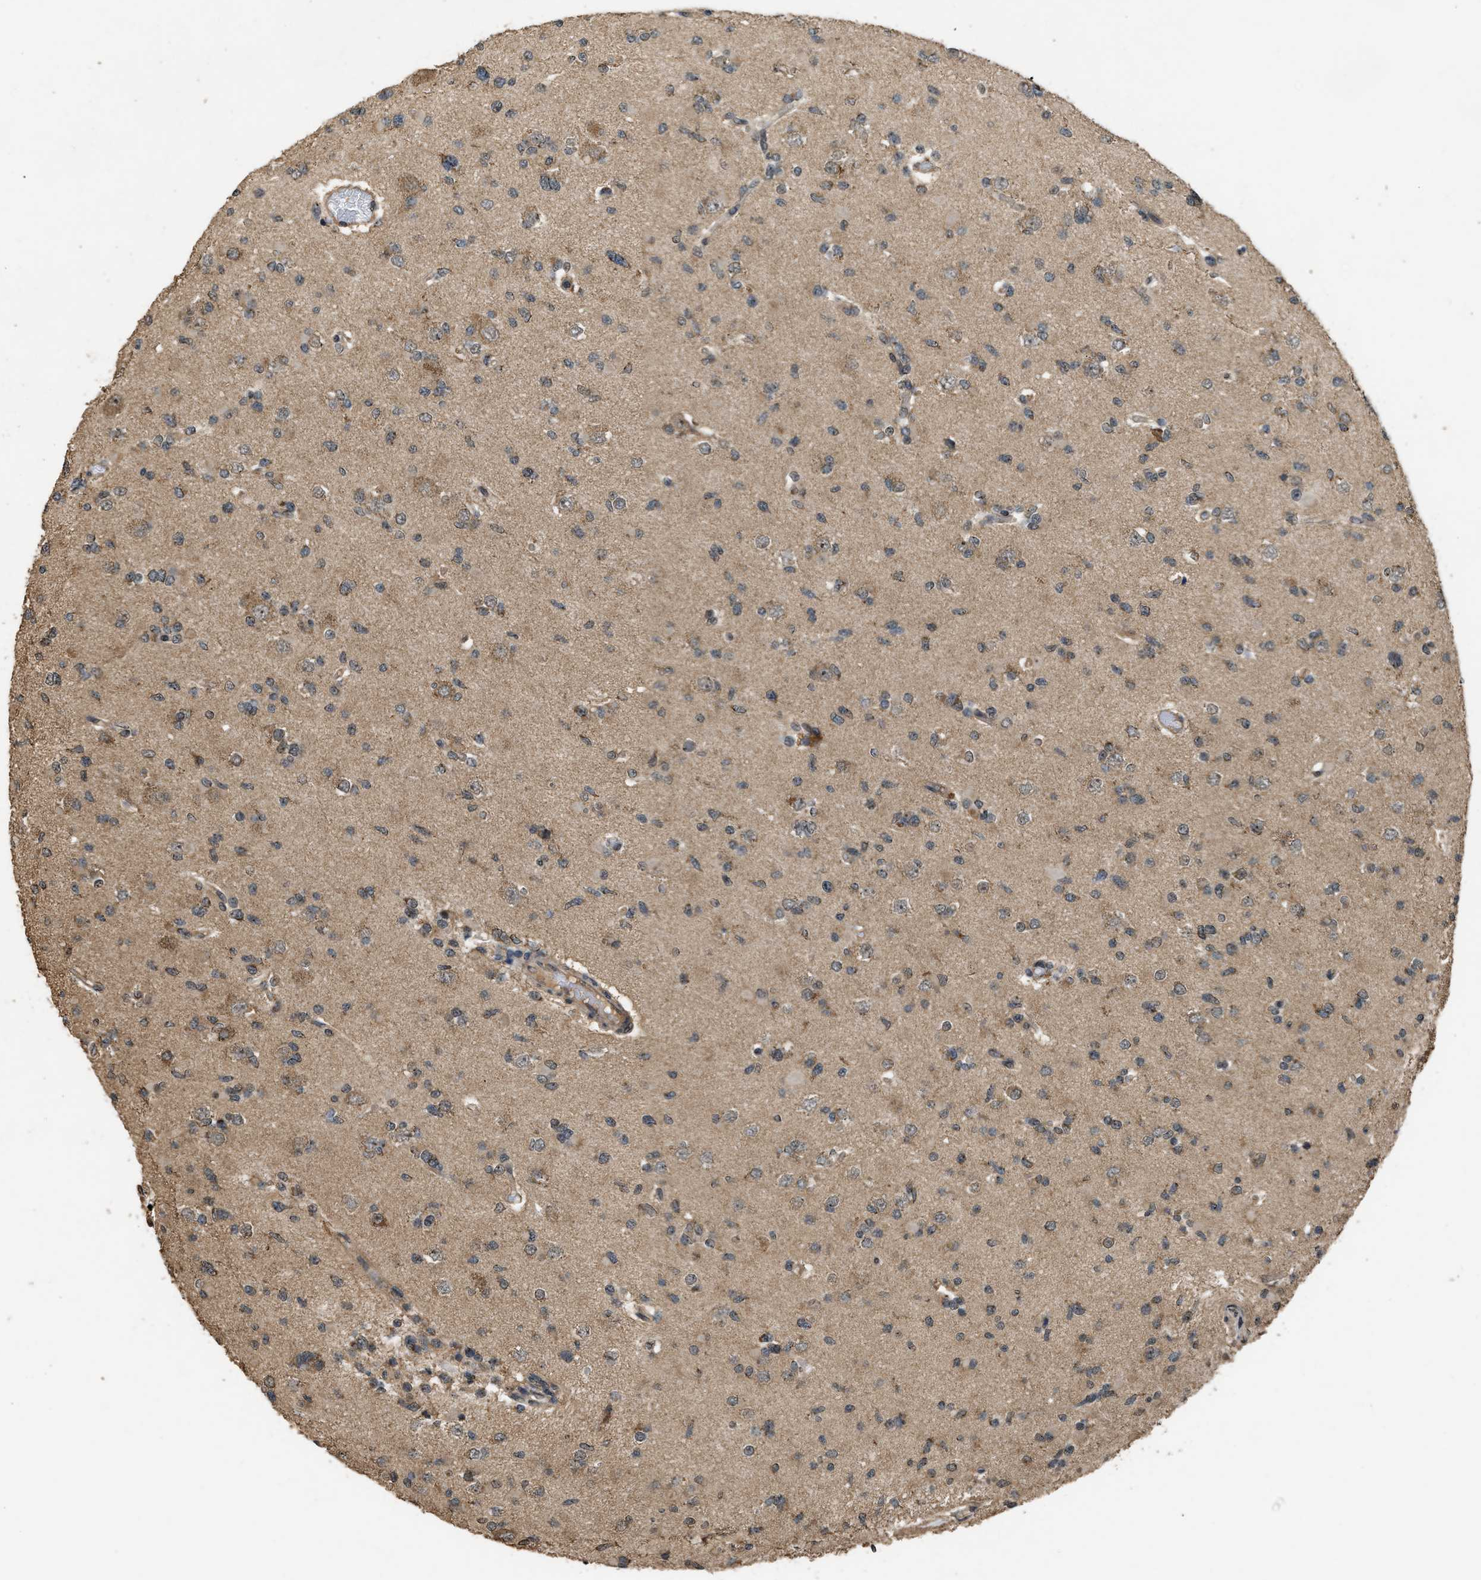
{"staining": {"intensity": "weak", "quantity": ">75%", "location": "cytoplasmic/membranous"}, "tissue": "glioma", "cell_type": "Tumor cells", "image_type": "cancer", "snomed": [{"axis": "morphology", "description": "Glioma, malignant, Low grade"}, {"axis": "topography", "description": "Brain"}], "caption": "Immunohistochemistry (IHC) image of glioma stained for a protein (brown), which reveals low levels of weak cytoplasmic/membranous staining in approximately >75% of tumor cells.", "gene": "DENND6B", "patient": {"sex": "female", "age": 22}}